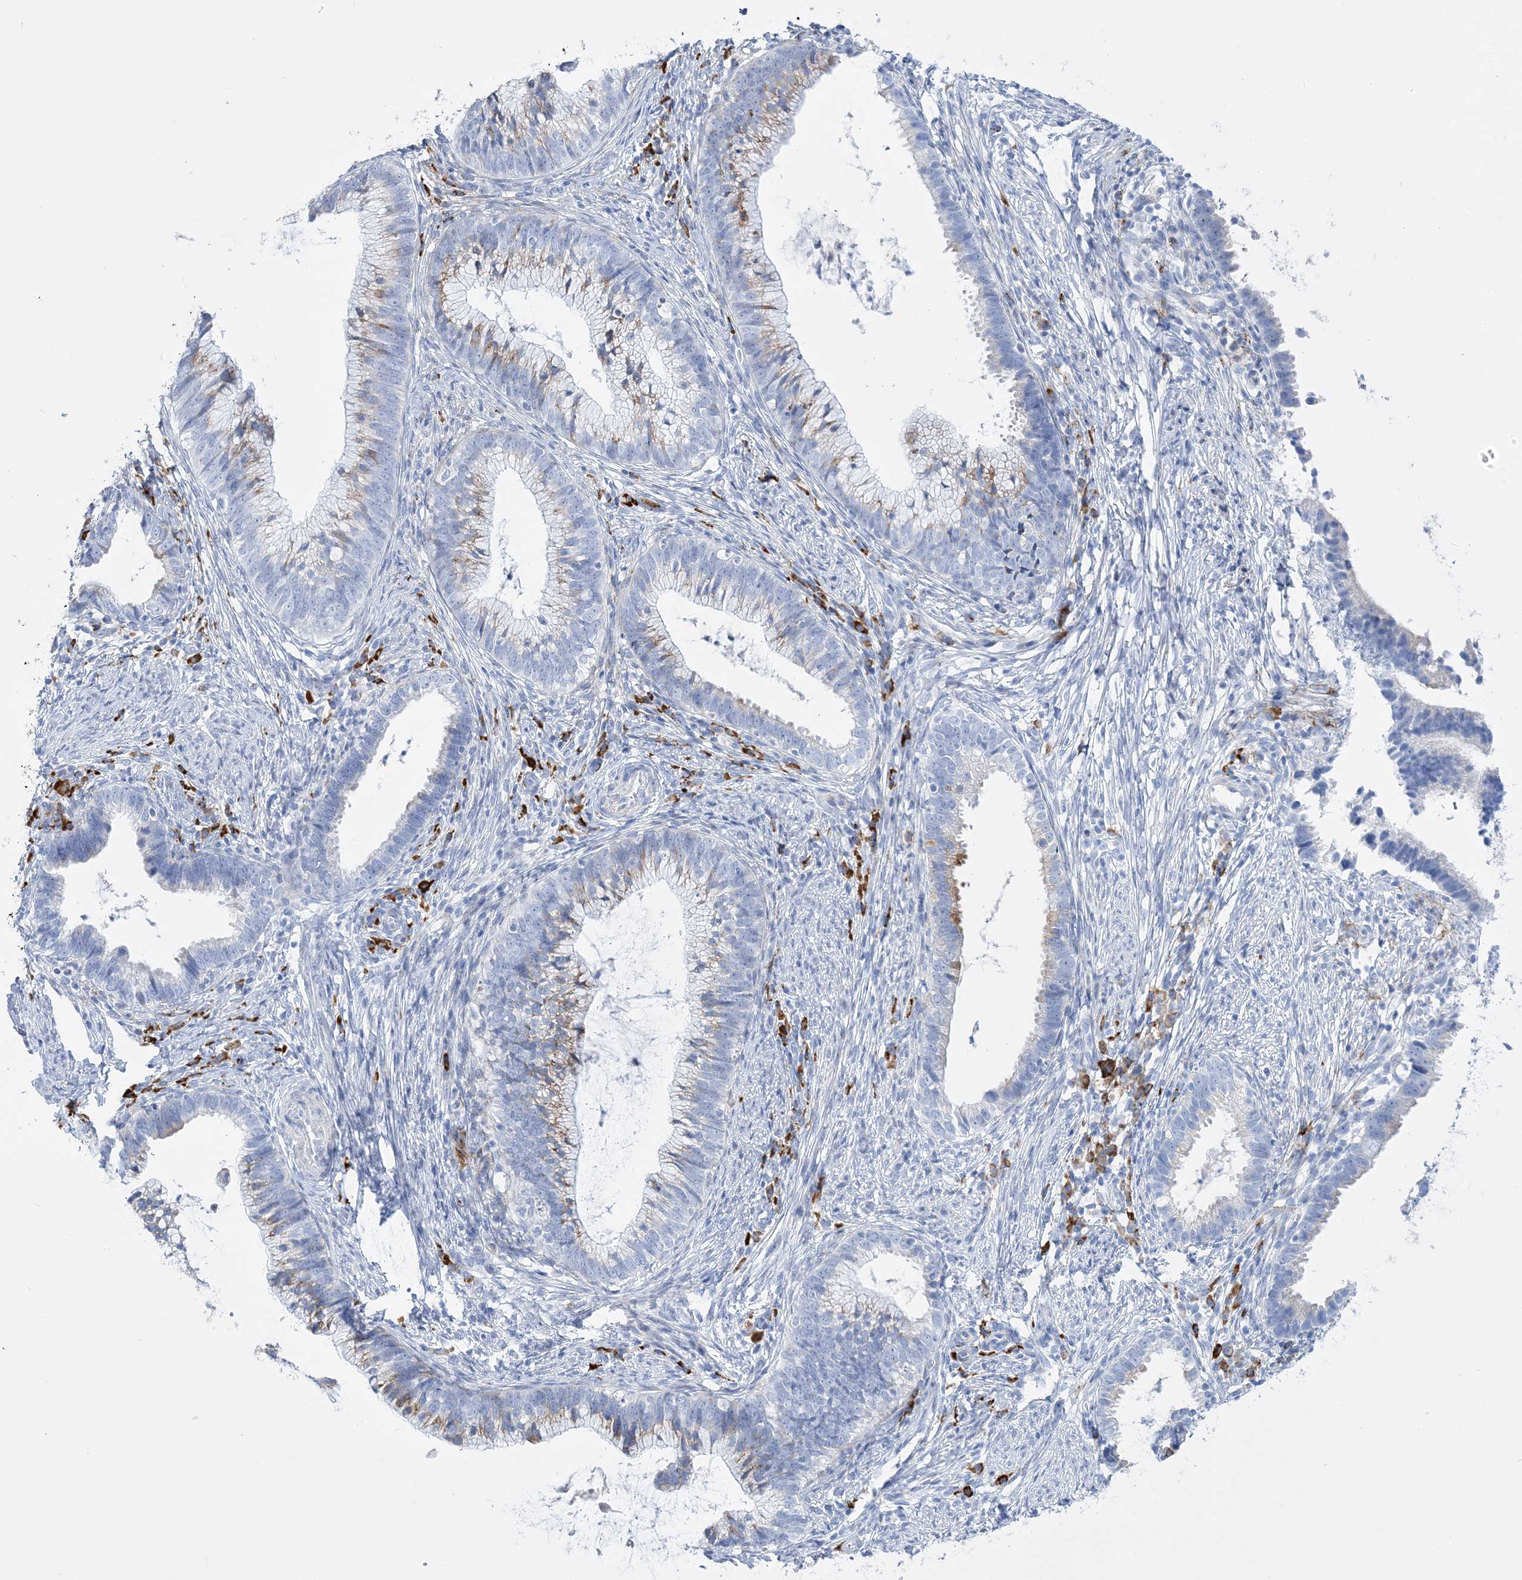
{"staining": {"intensity": "moderate", "quantity": "<25%", "location": "cytoplasmic/membranous"}, "tissue": "cervical cancer", "cell_type": "Tumor cells", "image_type": "cancer", "snomed": [{"axis": "morphology", "description": "Adenocarcinoma, NOS"}, {"axis": "topography", "description": "Cervix"}], "caption": "A brown stain shows moderate cytoplasmic/membranous staining of a protein in human adenocarcinoma (cervical) tumor cells.", "gene": "TSPYL6", "patient": {"sex": "female", "age": 36}}